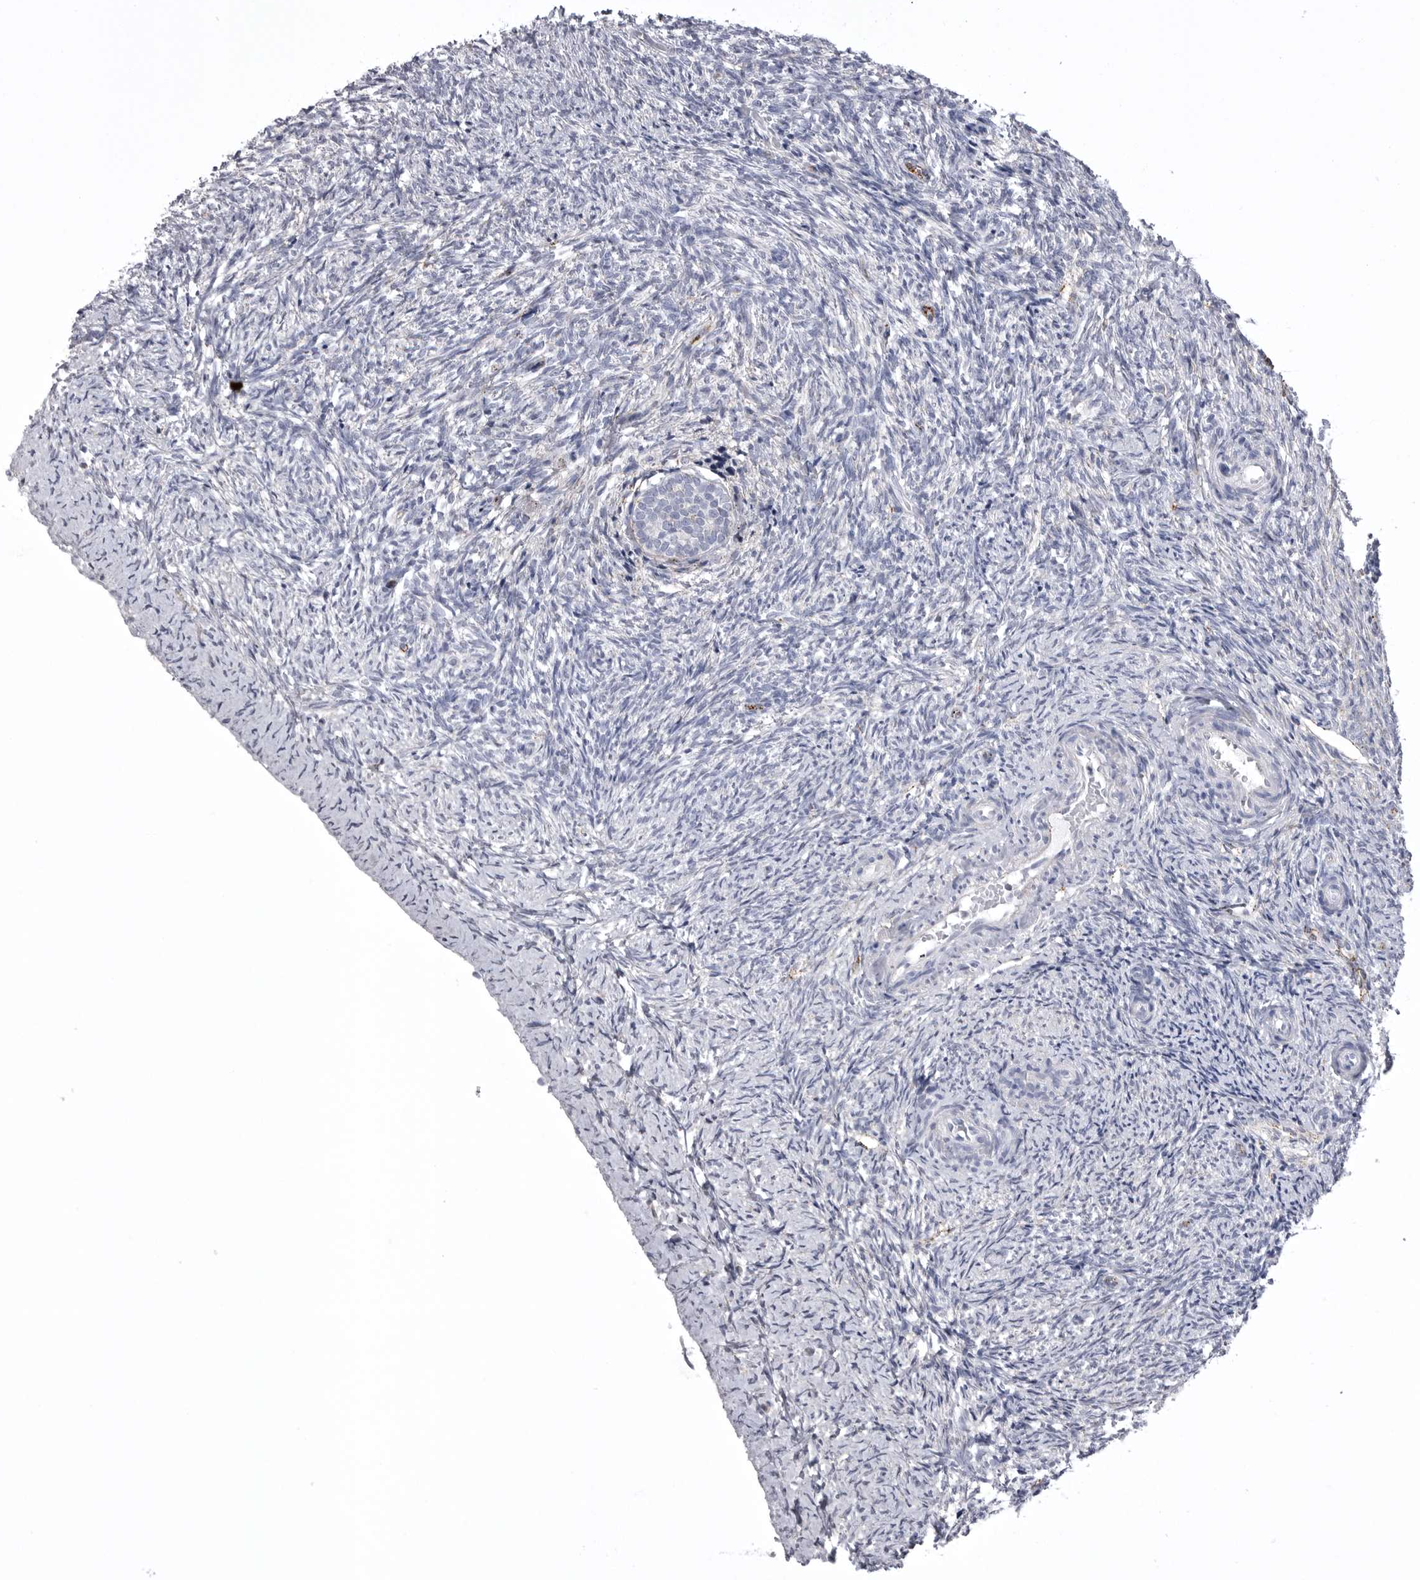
{"staining": {"intensity": "negative", "quantity": "none", "location": "none"}, "tissue": "ovary", "cell_type": "Follicle cells", "image_type": "normal", "snomed": [{"axis": "morphology", "description": "Normal tissue, NOS"}, {"axis": "topography", "description": "Ovary"}], "caption": "The immunohistochemistry image has no significant staining in follicle cells of ovary.", "gene": "PSPN", "patient": {"sex": "female", "age": 41}}